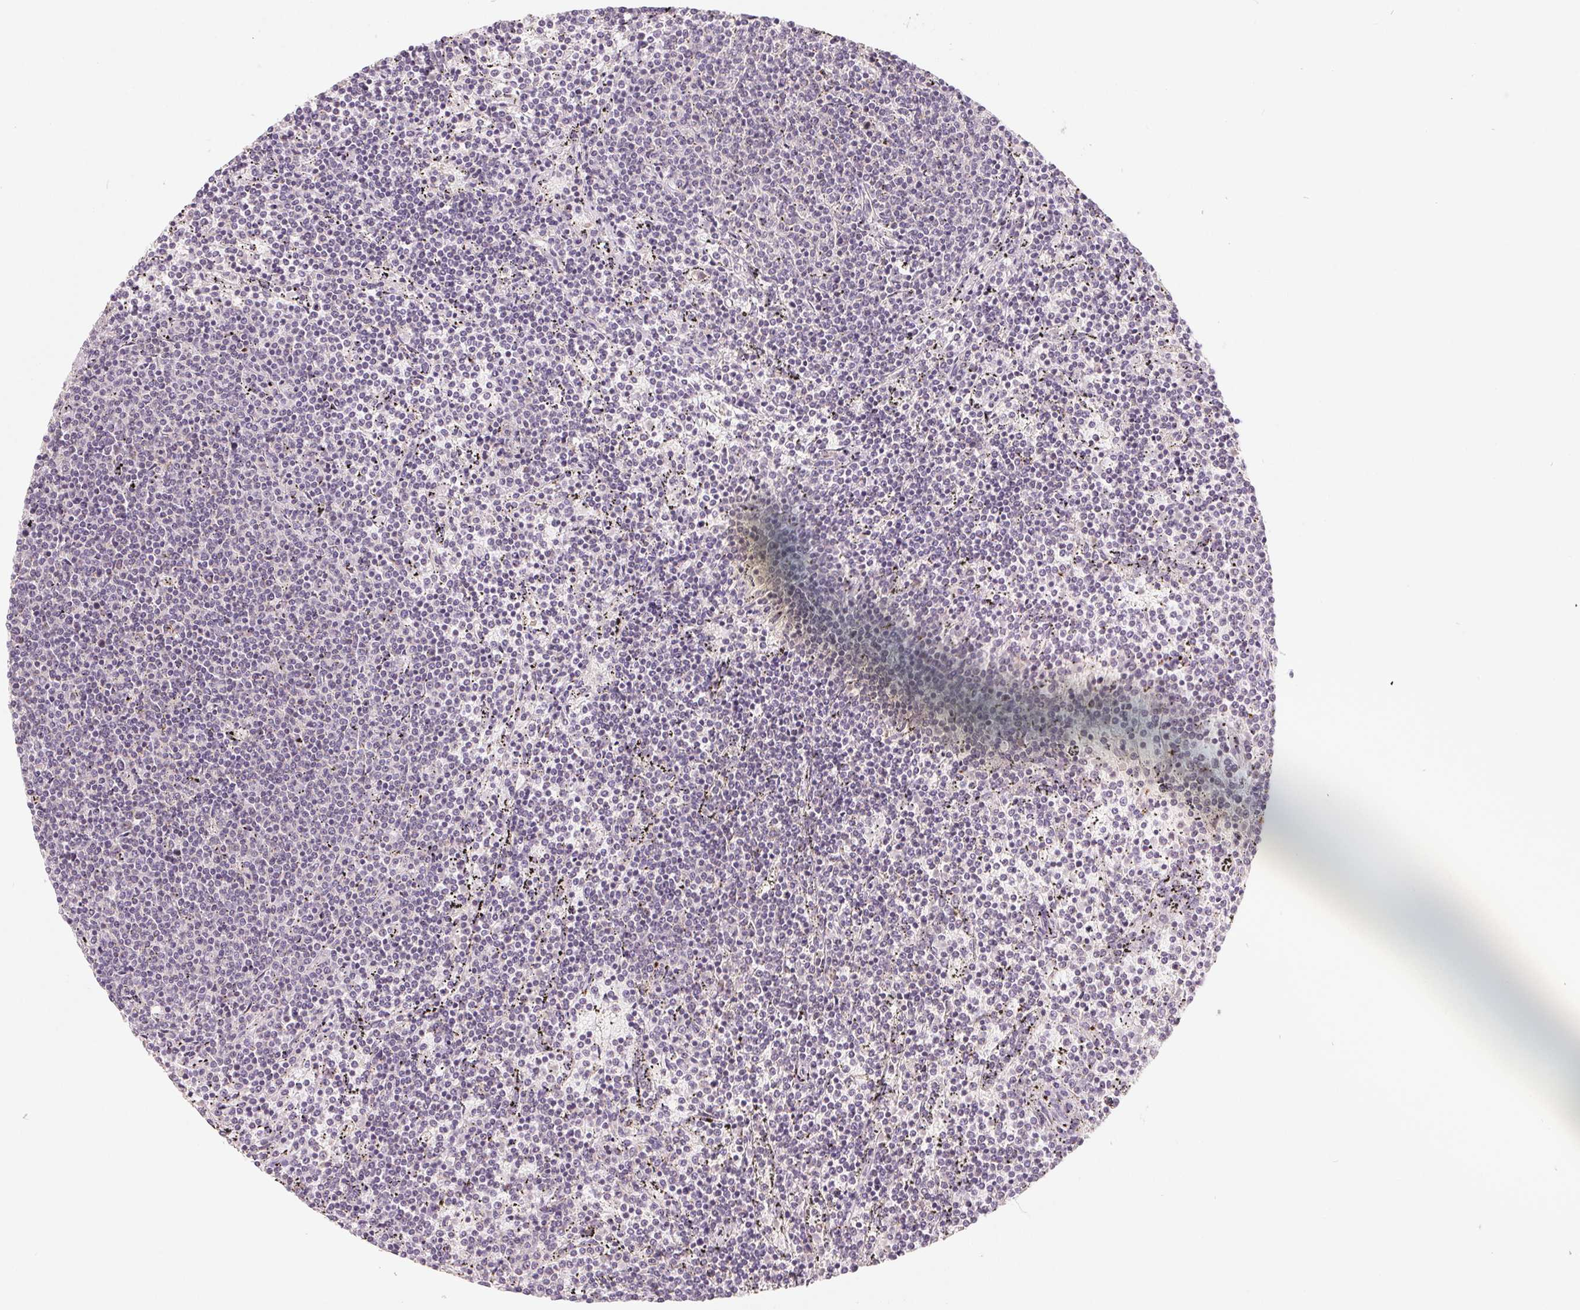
{"staining": {"intensity": "negative", "quantity": "none", "location": "none"}, "tissue": "lymphoma", "cell_type": "Tumor cells", "image_type": "cancer", "snomed": [{"axis": "morphology", "description": "Malignant lymphoma, non-Hodgkin's type, Low grade"}, {"axis": "topography", "description": "Spleen"}], "caption": "The immunohistochemistry micrograph has no significant positivity in tumor cells of lymphoma tissue. Nuclei are stained in blue.", "gene": "GHITM", "patient": {"sex": "female", "age": 50}}